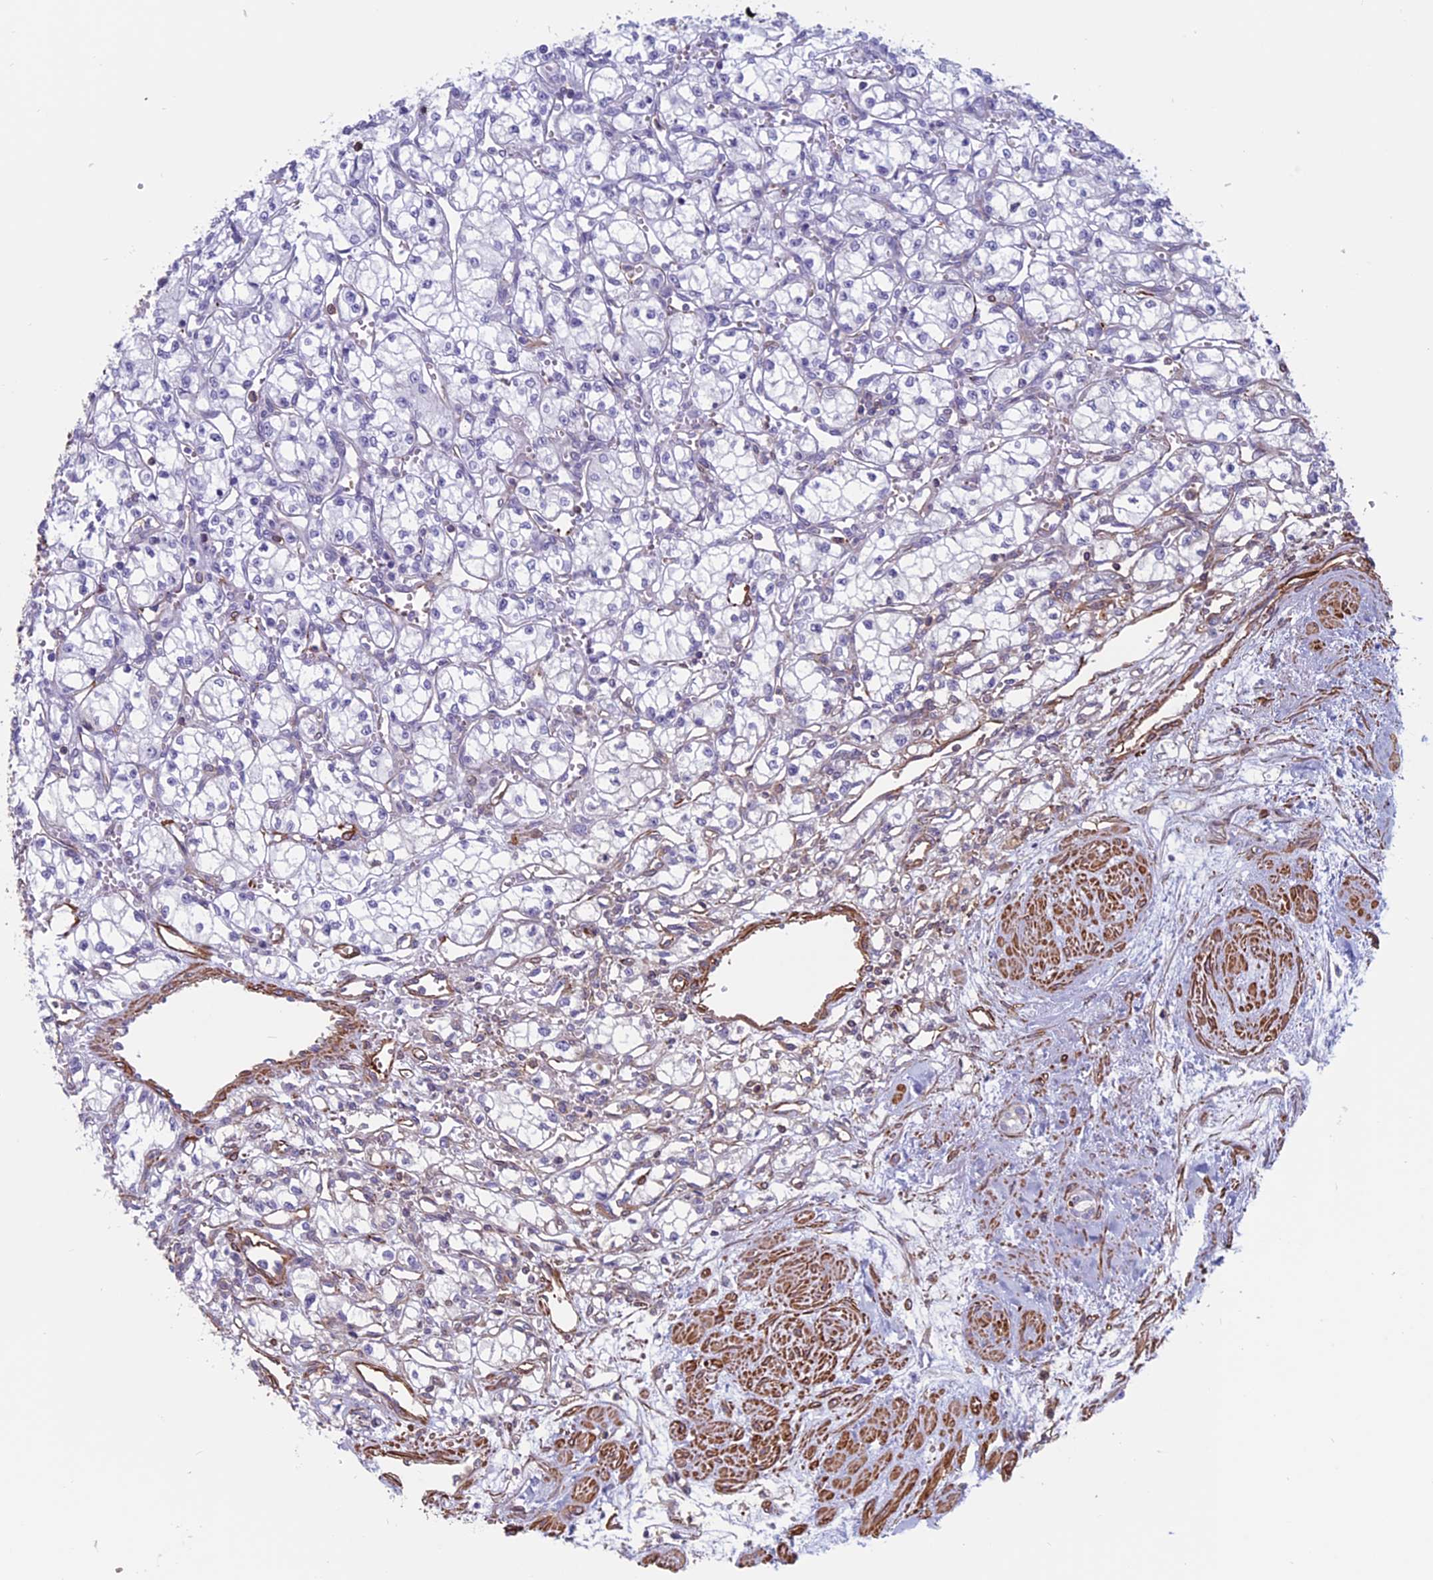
{"staining": {"intensity": "negative", "quantity": "none", "location": "none"}, "tissue": "renal cancer", "cell_type": "Tumor cells", "image_type": "cancer", "snomed": [{"axis": "morphology", "description": "Normal tissue, NOS"}, {"axis": "morphology", "description": "Adenocarcinoma, NOS"}, {"axis": "topography", "description": "Kidney"}], "caption": "This is an immunohistochemistry (IHC) histopathology image of human renal cancer. There is no positivity in tumor cells.", "gene": "ANGPTL2", "patient": {"sex": "male", "age": 59}}